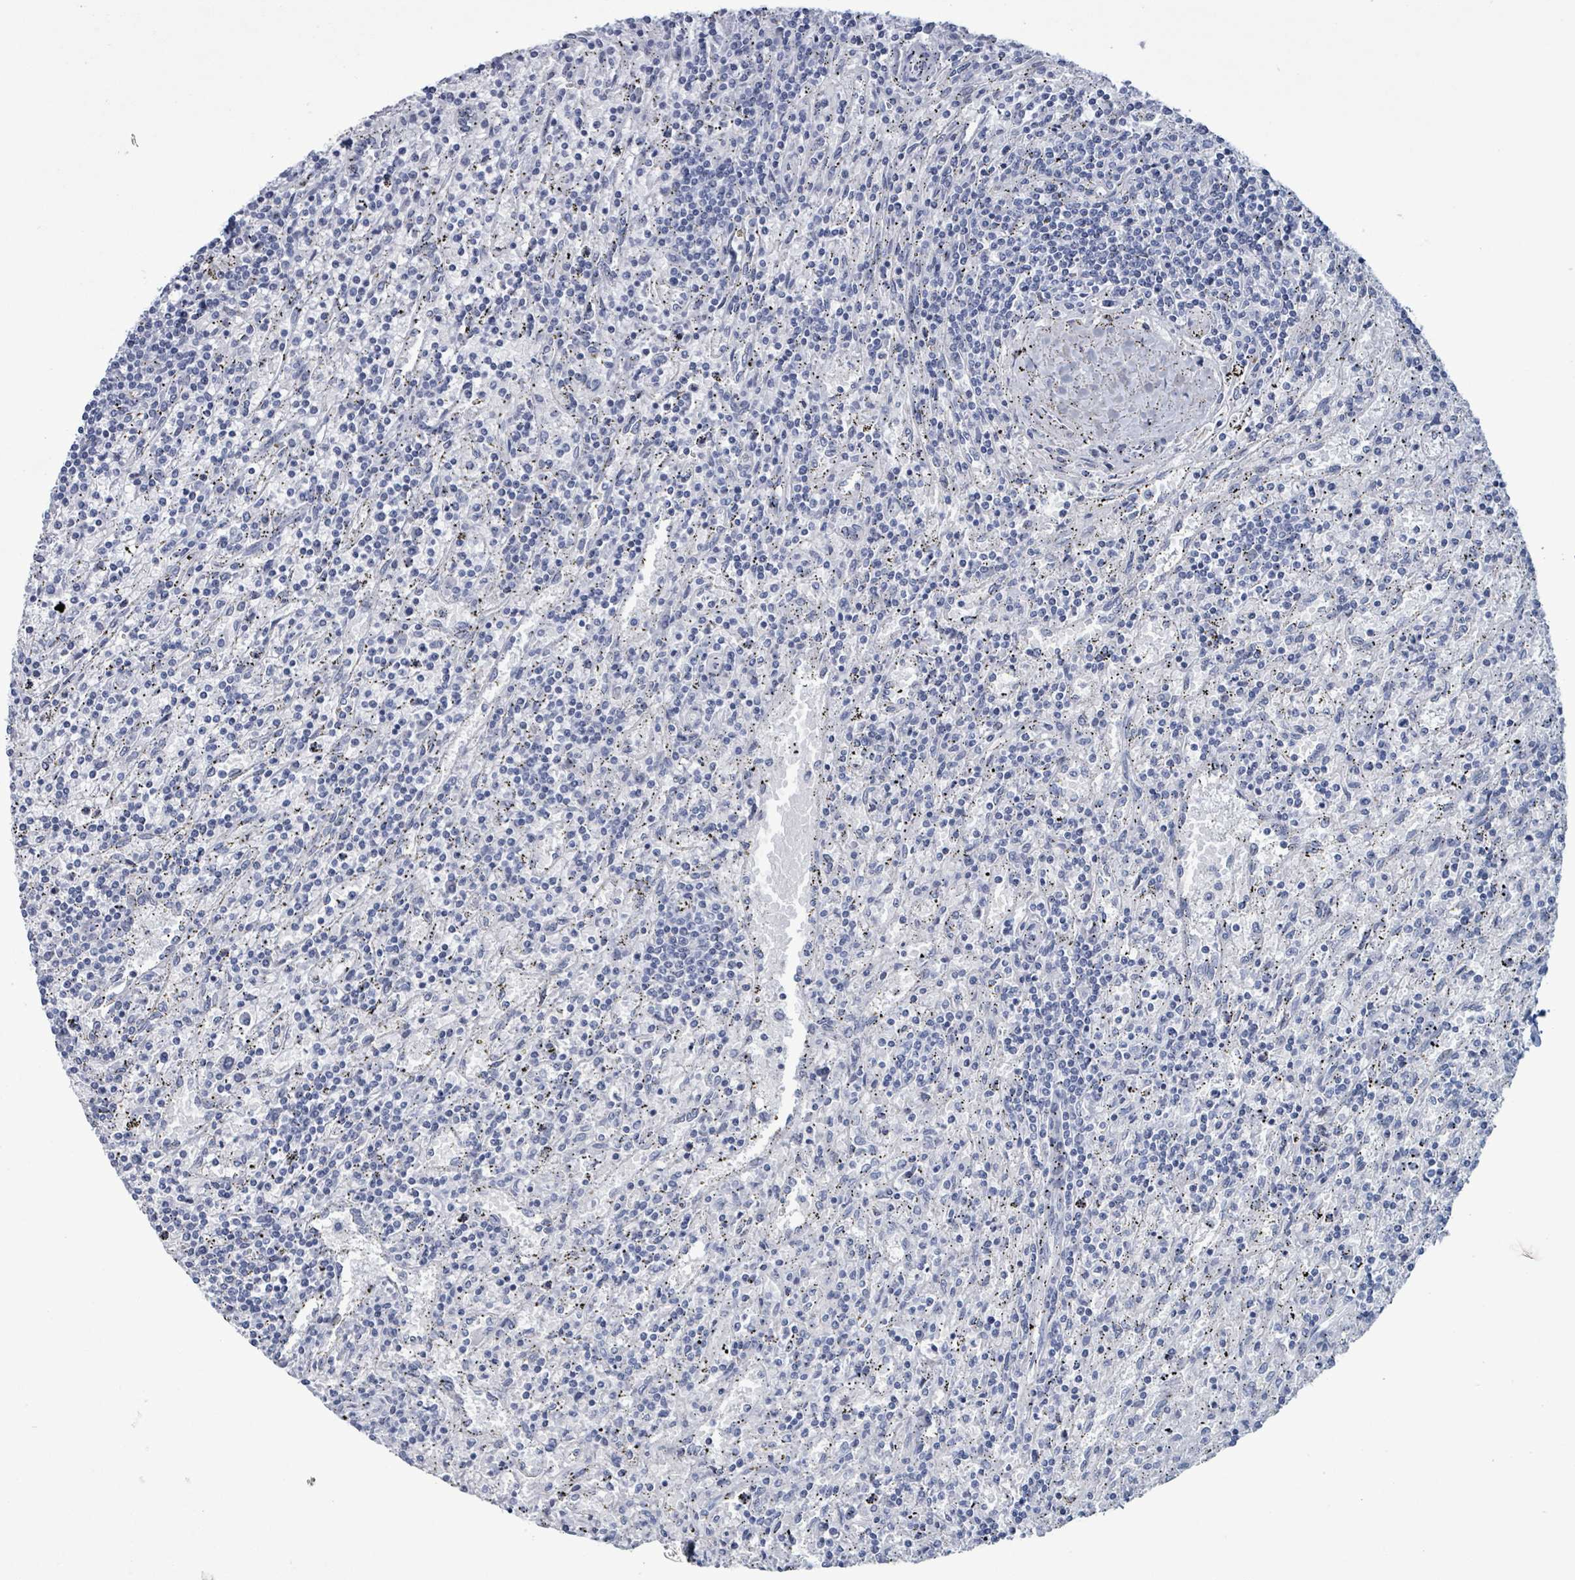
{"staining": {"intensity": "negative", "quantity": "none", "location": "none"}, "tissue": "lymphoma", "cell_type": "Tumor cells", "image_type": "cancer", "snomed": [{"axis": "morphology", "description": "Malignant lymphoma, non-Hodgkin's type, Low grade"}, {"axis": "topography", "description": "Spleen"}], "caption": "High magnification brightfield microscopy of lymphoma stained with DAB (brown) and counterstained with hematoxylin (blue): tumor cells show no significant expression.", "gene": "ZNF771", "patient": {"sex": "male", "age": 76}}